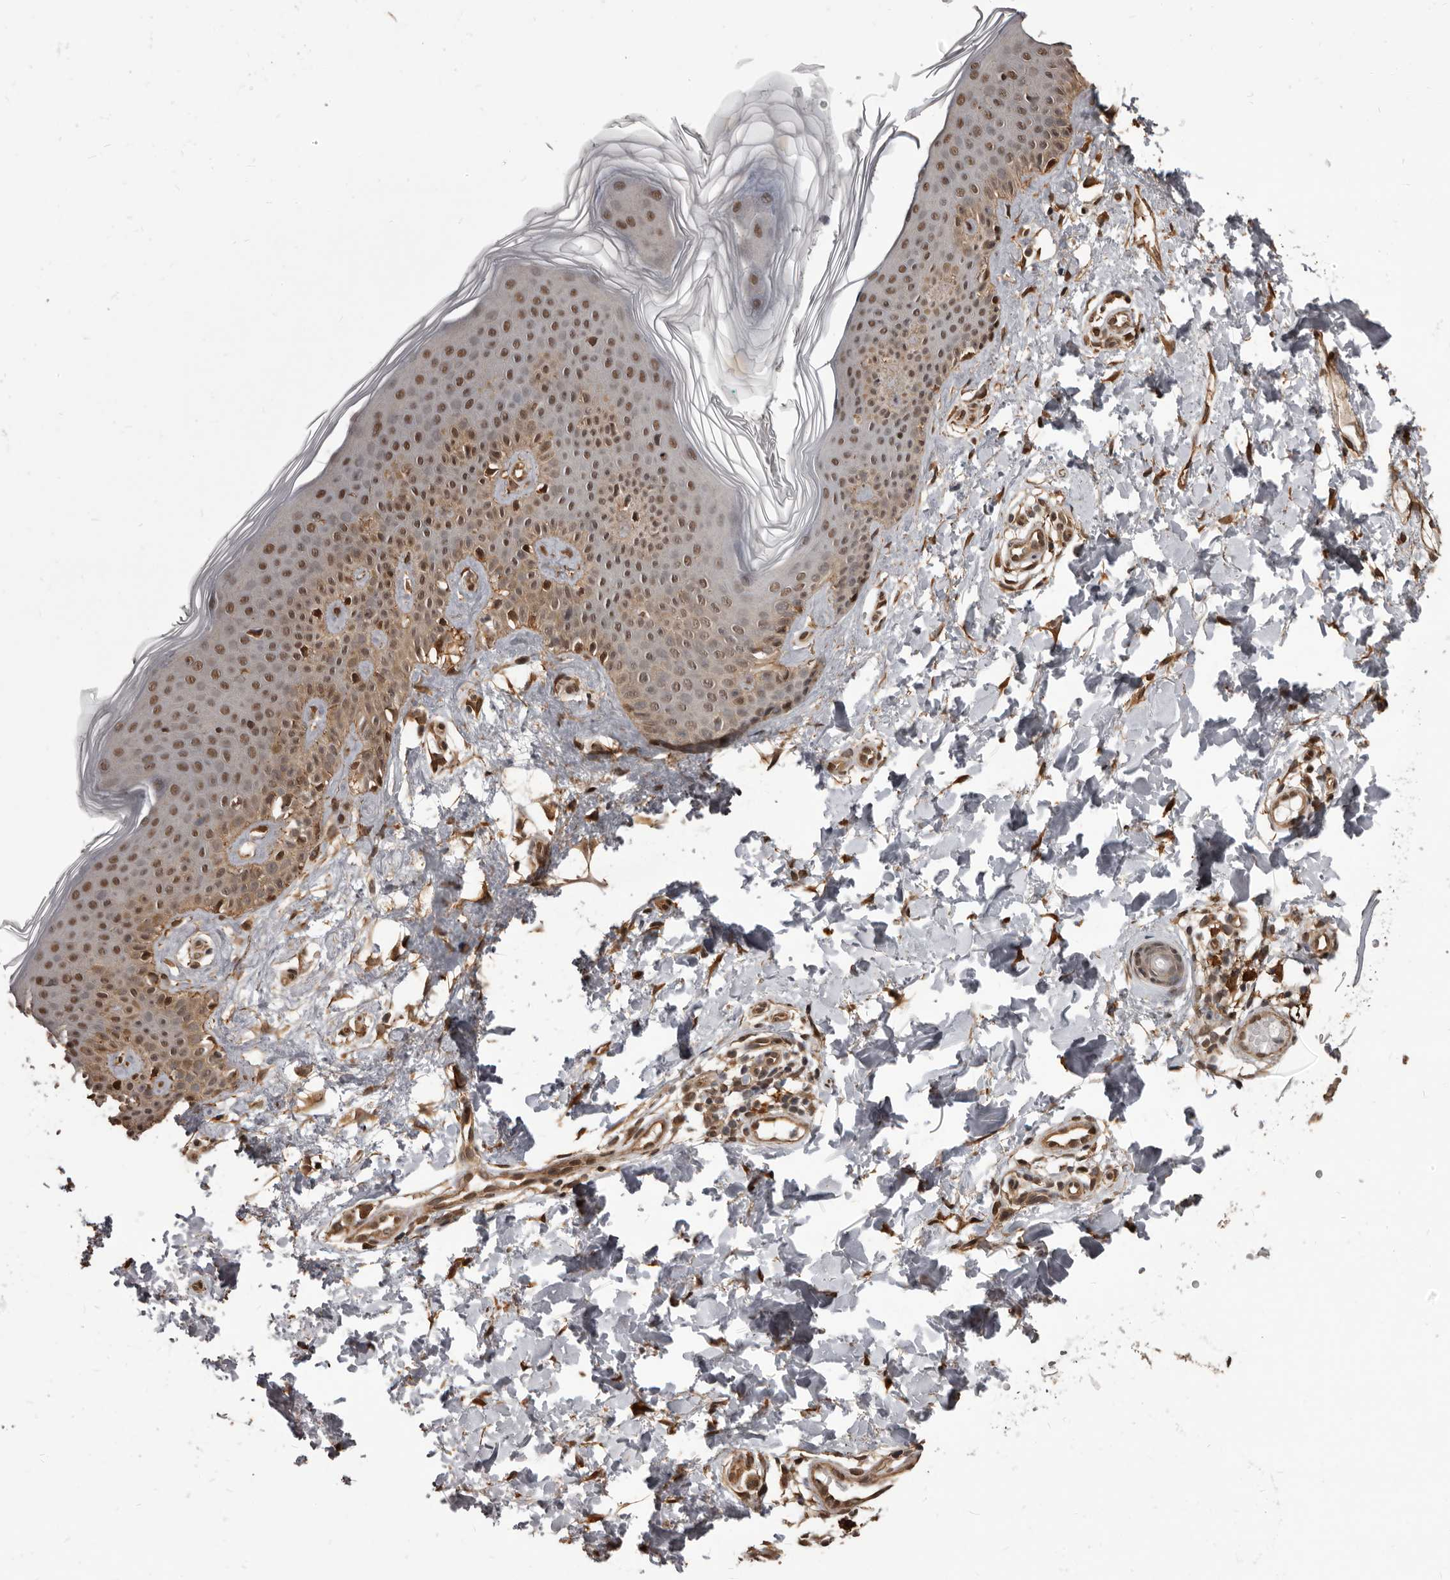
{"staining": {"intensity": "moderate", "quantity": ">75%", "location": "cytoplasmic/membranous,nuclear"}, "tissue": "skin", "cell_type": "Fibroblasts", "image_type": "normal", "snomed": [{"axis": "morphology", "description": "Normal tissue, NOS"}, {"axis": "topography", "description": "Skin"}], "caption": "There is medium levels of moderate cytoplasmic/membranous,nuclear expression in fibroblasts of unremarkable skin, as demonstrated by immunohistochemical staining (brown color).", "gene": "ADAMTS20", "patient": {"sex": "male", "age": 37}}